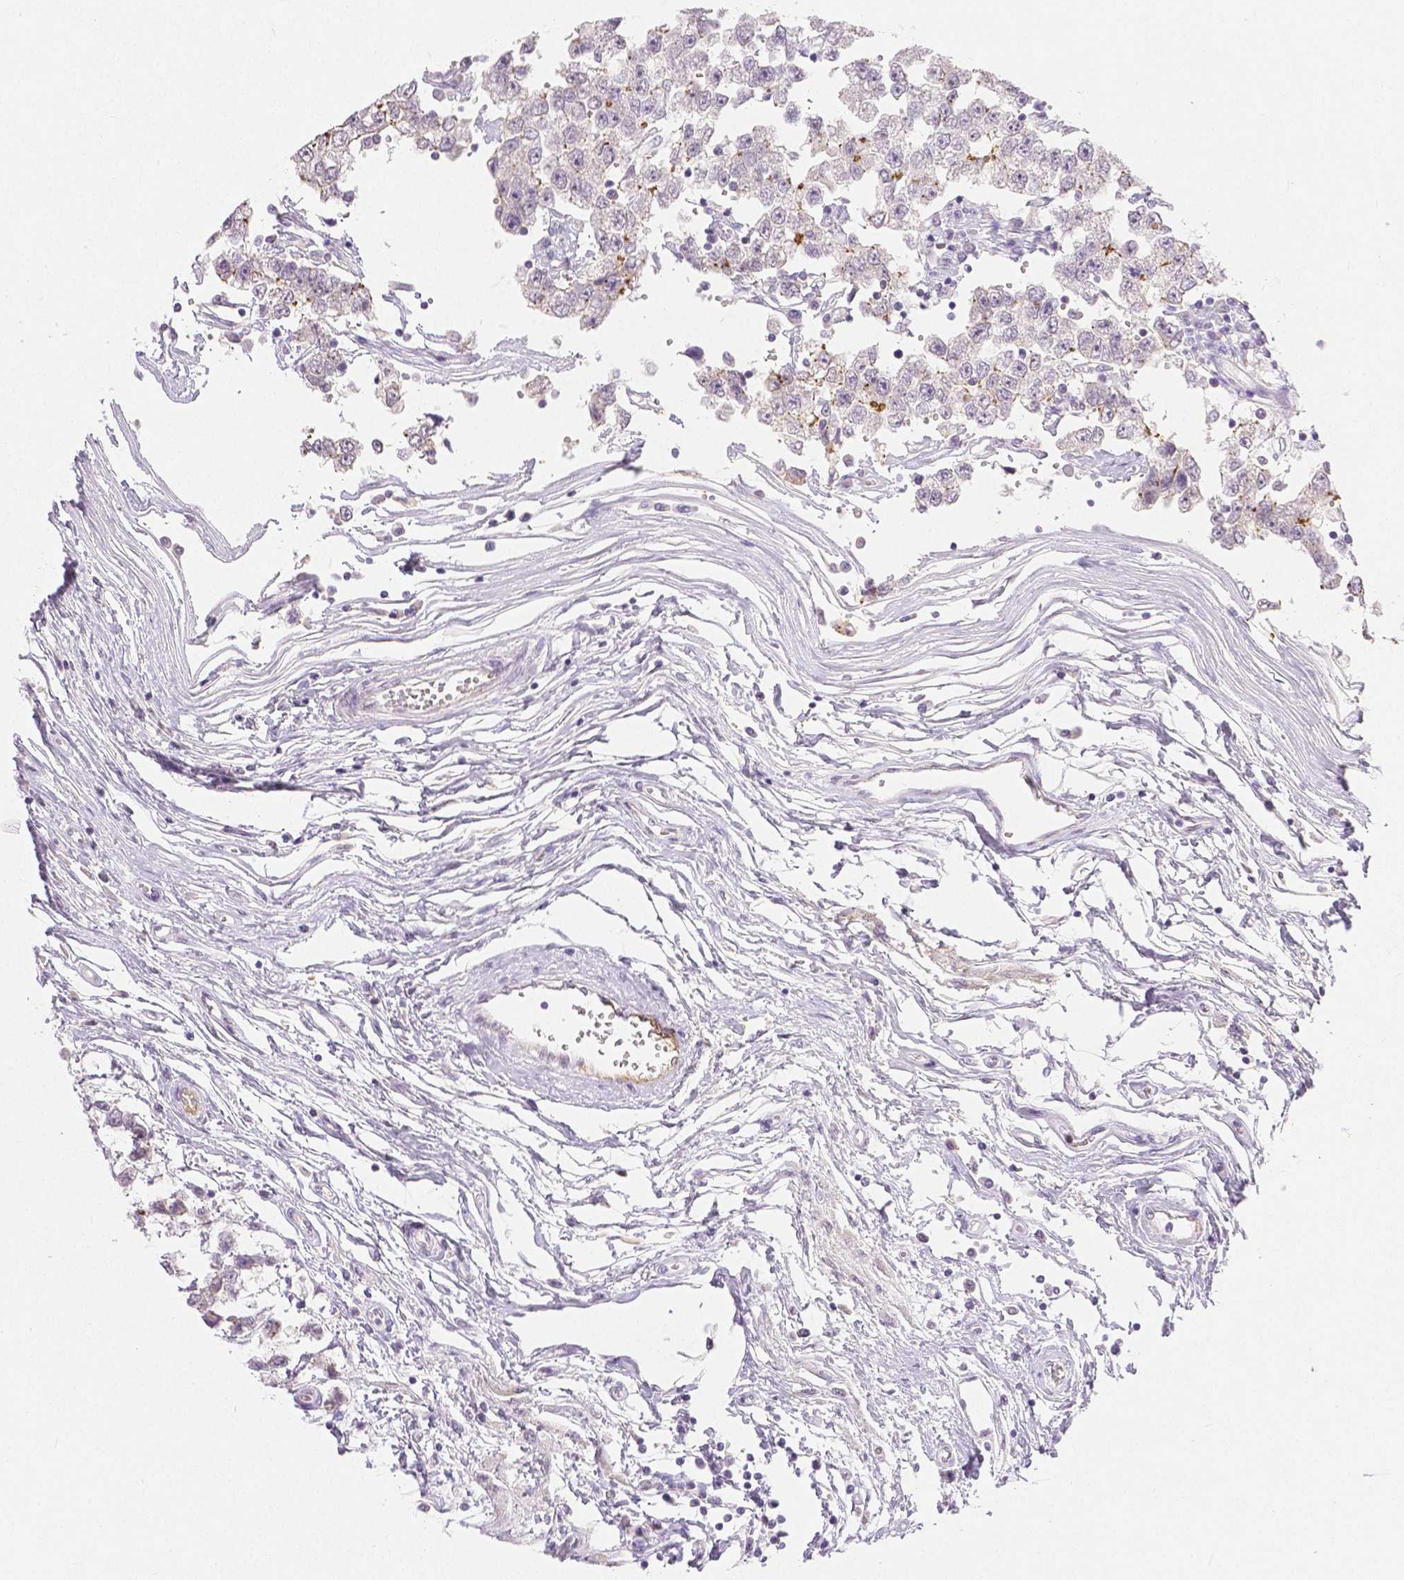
{"staining": {"intensity": "negative", "quantity": "none", "location": "none"}, "tissue": "testis cancer", "cell_type": "Tumor cells", "image_type": "cancer", "snomed": [{"axis": "morphology", "description": "Seminoma, NOS"}, {"axis": "topography", "description": "Testis"}], "caption": "A high-resolution photomicrograph shows immunohistochemistry (IHC) staining of testis cancer, which shows no significant staining in tumor cells.", "gene": "OCLN", "patient": {"sex": "male", "age": 34}}